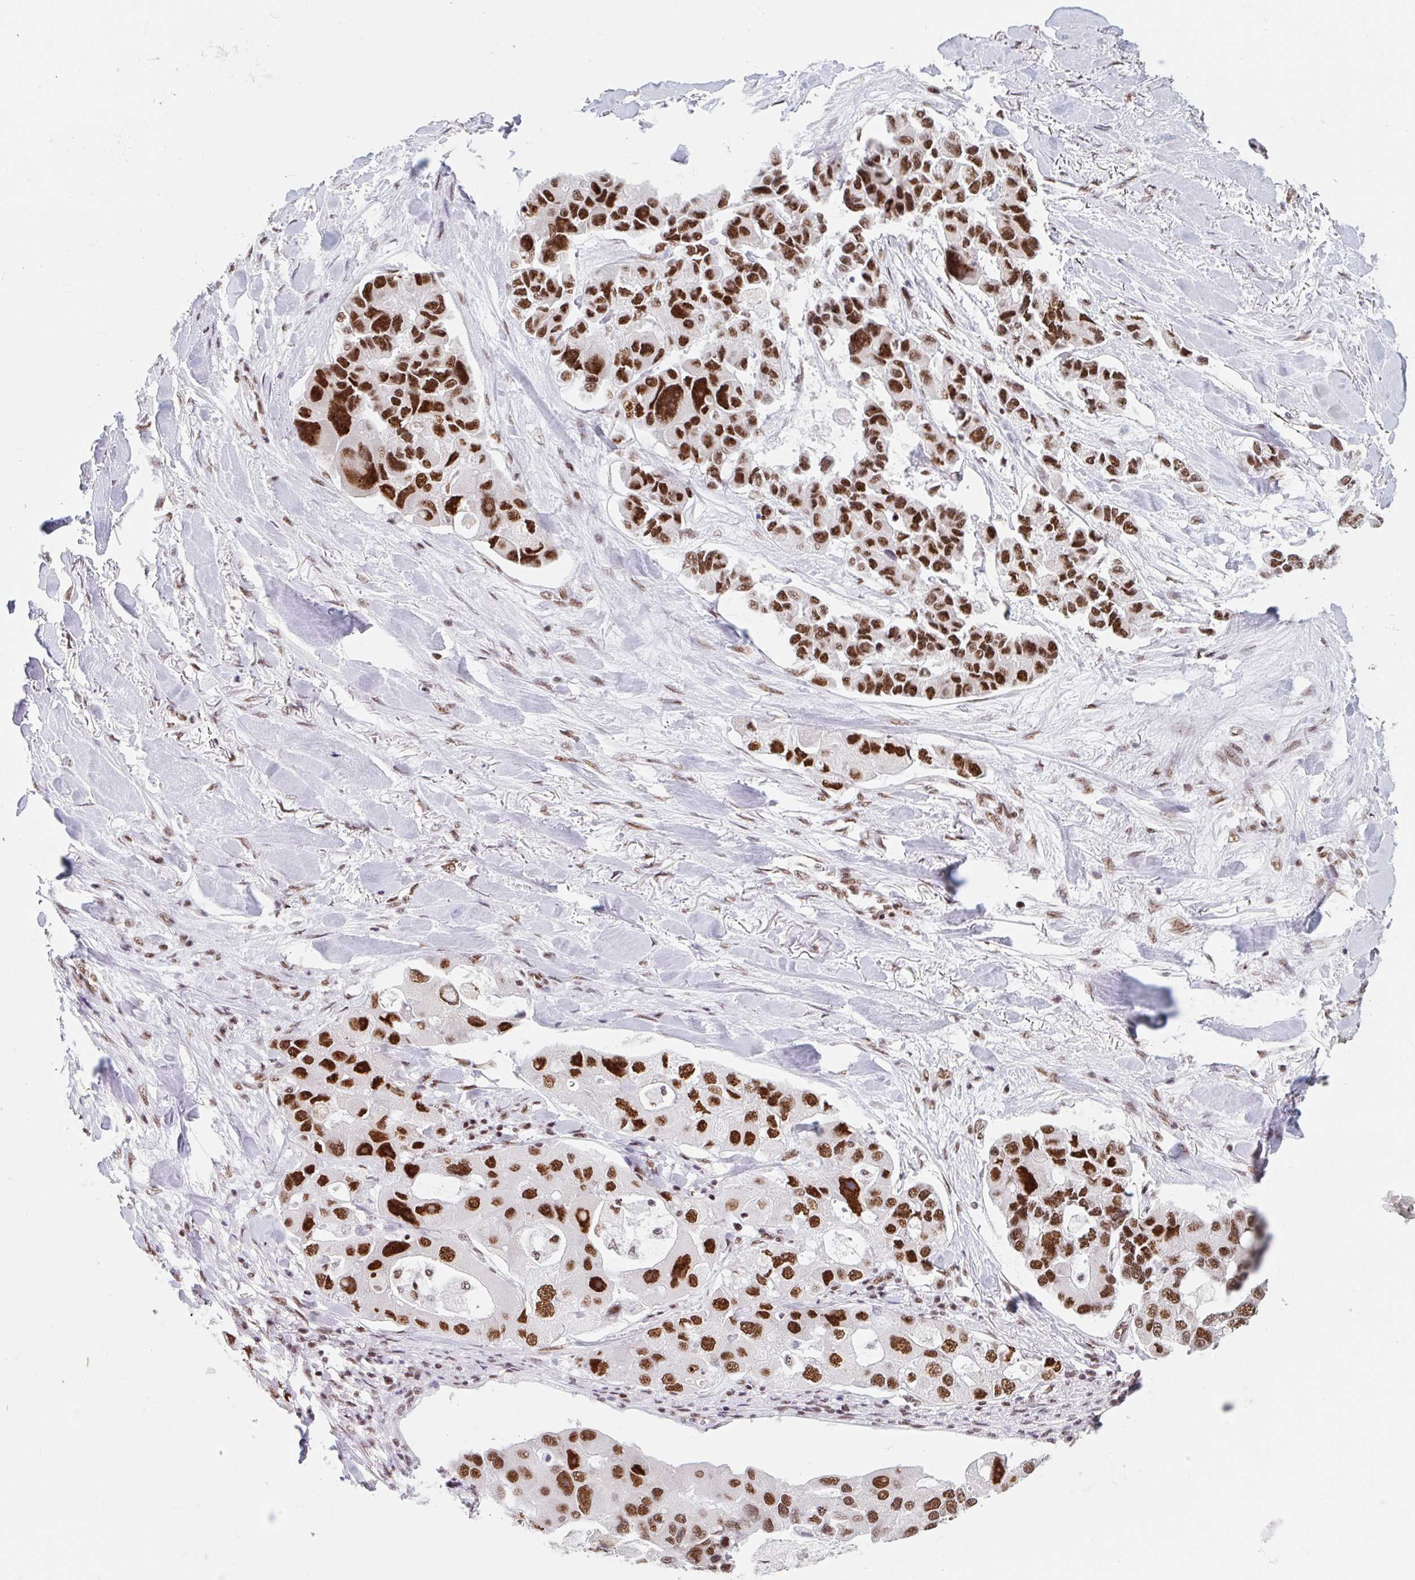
{"staining": {"intensity": "moderate", "quantity": ">75%", "location": "nuclear"}, "tissue": "lung cancer", "cell_type": "Tumor cells", "image_type": "cancer", "snomed": [{"axis": "morphology", "description": "Adenocarcinoma, NOS"}, {"axis": "topography", "description": "Lung"}], "caption": "The histopathology image reveals immunohistochemical staining of adenocarcinoma (lung). There is moderate nuclear staining is identified in approximately >75% of tumor cells.", "gene": "SRSF10", "patient": {"sex": "female", "age": 54}}